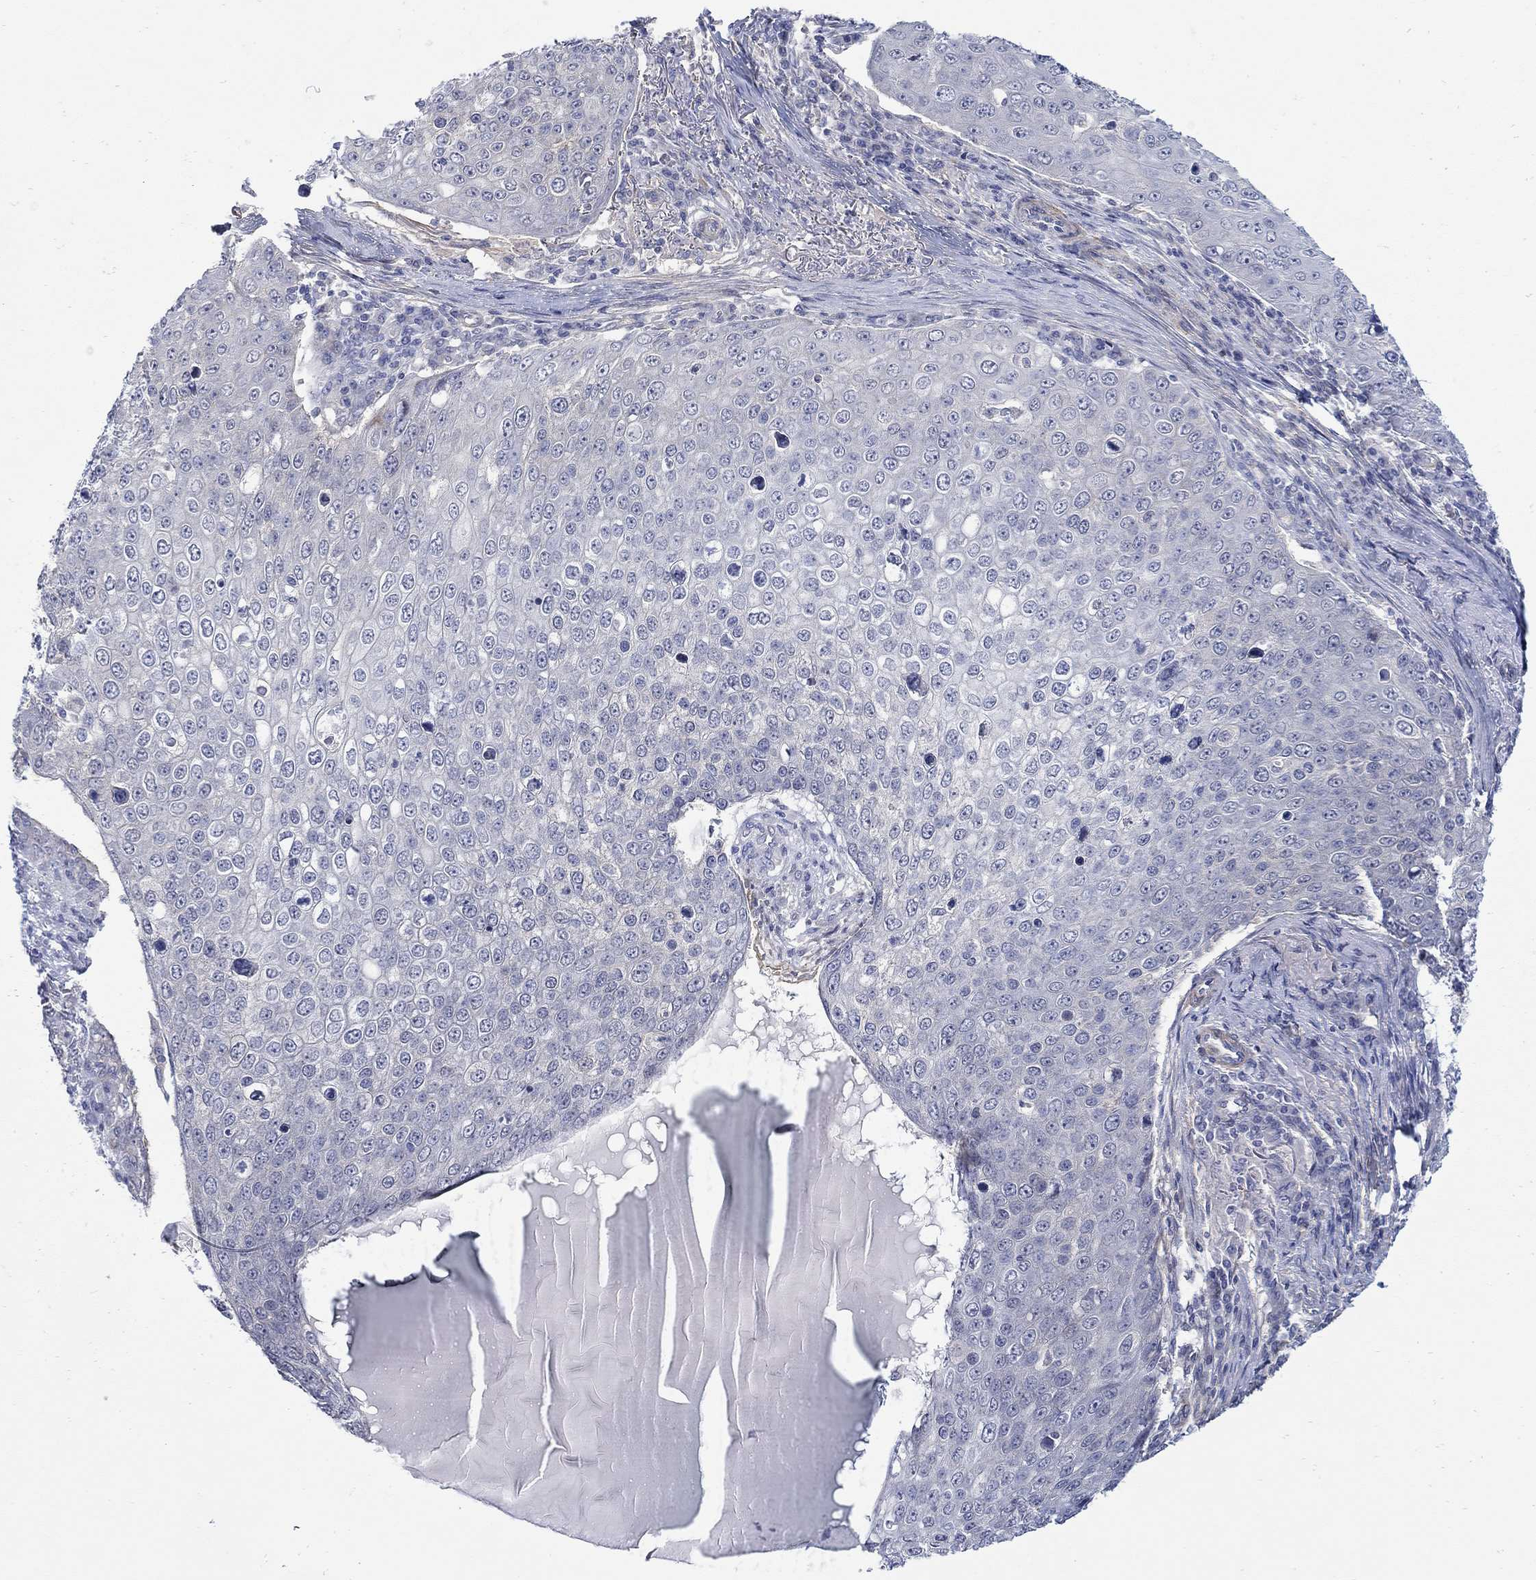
{"staining": {"intensity": "negative", "quantity": "none", "location": "none"}, "tissue": "skin cancer", "cell_type": "Tumor cells", "image_type": "cancer", "snomed": [{"axis": "morphology", "description": "Squamous cell carcinoma, NOS"}, {"axis": "topography", "description": "Skin"}], "caption": "DAB immunohistochemical staining of skin cancer (squamous cell carcinoma) reveals no significant staining in tumor cells. The staining is performed using DAB brown chromogen with nuclei counter-stained in using hematoxylin.", "gene": "SCN7A", "patient": {"sex": "male", "age": 71}}